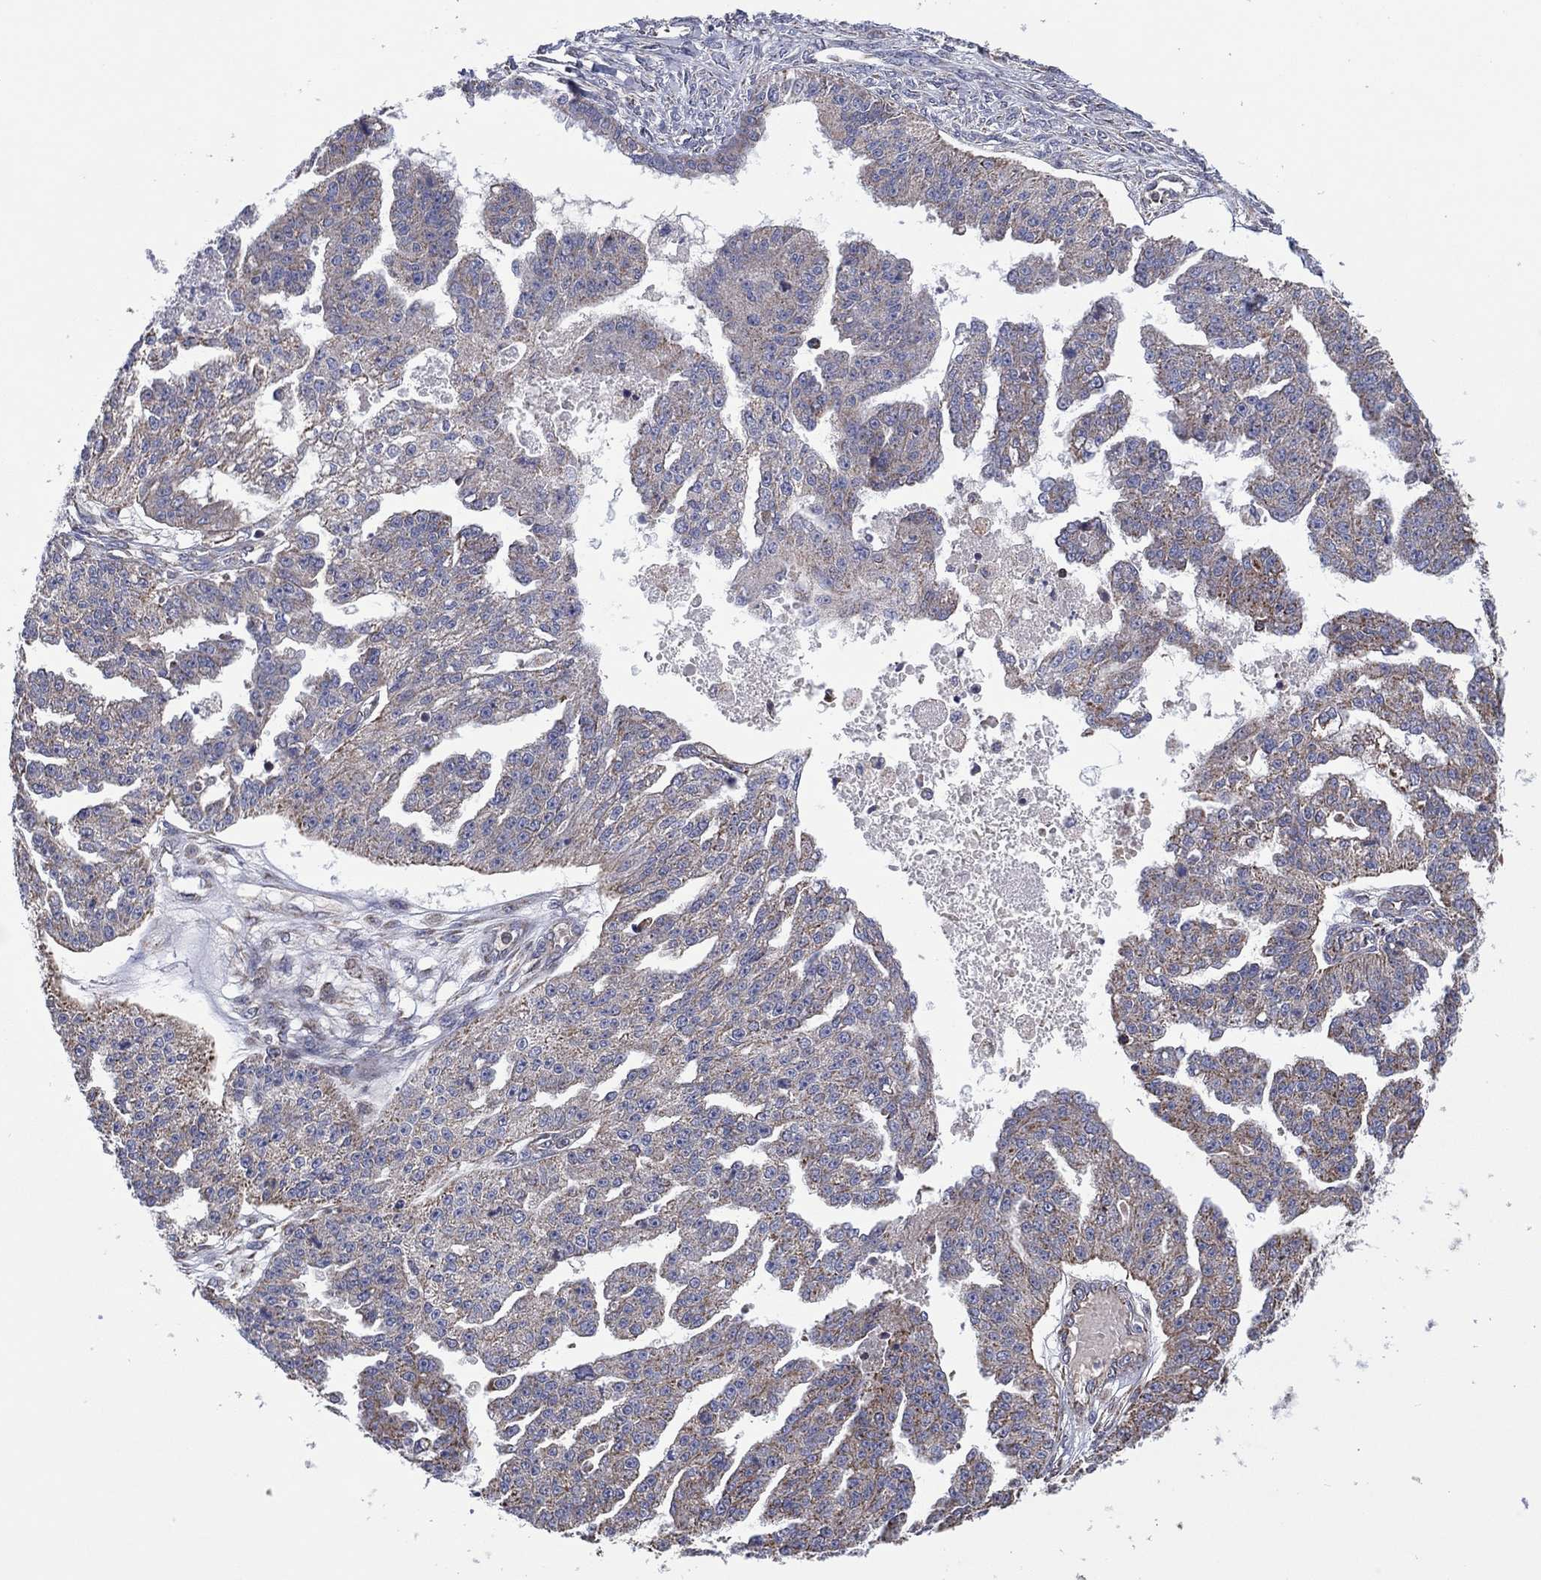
{"staining": {"intensity": "negative", "quantity": "none", "location": "none"}, "tissue": "ovarian cancer", "cell_type": "Tumor cells", "image_type": "cancer", "snomed": [{"axis": "morphology", "description": "Cystadenocarcinoma, serous, NOS"}, {"axis": "topography", "description": "Ovary"}], "caption": "Tumor cells are negative for brown protein staining in ovarian serous cystadenocarcinoma.", "gene": "PIDD1", "patient": {"sex": "female", "age": 58}}